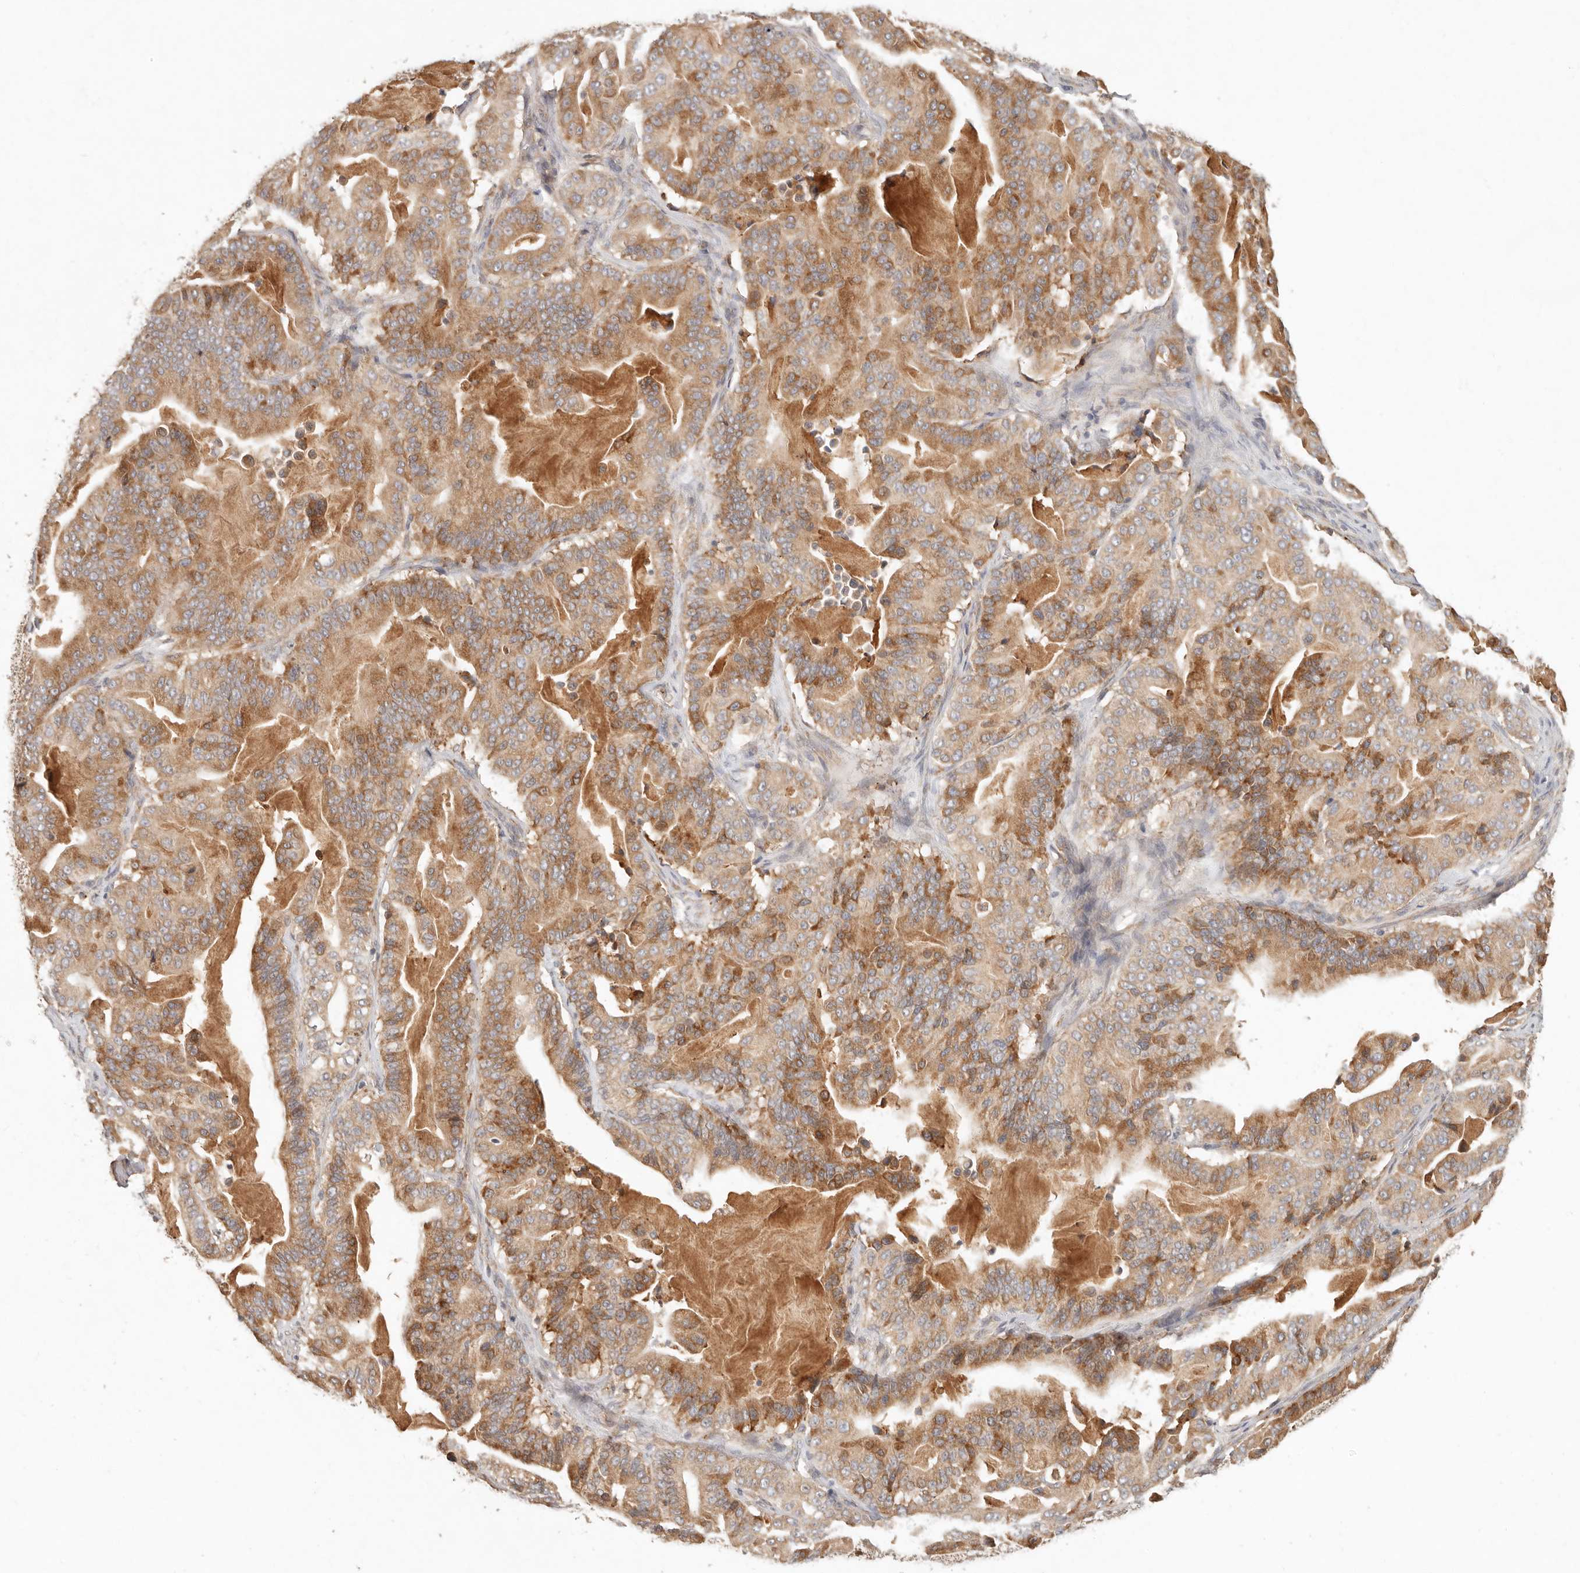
{"staining": {"intensity": "moderate", "quantity": ">75%", "location": "cytoplasmic/membranous"}, "tissue": "pancreatic cancer", "cell_type": "Tumor cells", "image_type": "cancer", "snomed": [{"axis": "morphology", "description": "Adenocarcinoma, NOS"}, {"axis": "topography", "description": "Pancreas"}], "caption": "High-magnification brightfield microscopy of adenocarcinoma (pancreatic) stained with DAB (brown) and counterstained with hematoxylin (blue). tumor cells exhibit moderate cytoplasmic/membranous expression is identified in approximately>75% of cells. Using DAB (3,3'-diaminobenzidine) (brown) and hematoxylin (blue) stains, captured at high magnification using brightfield microscopy.", "gene": "ARHGEF10L", "patient": {"sex": "male", "age": 63}}